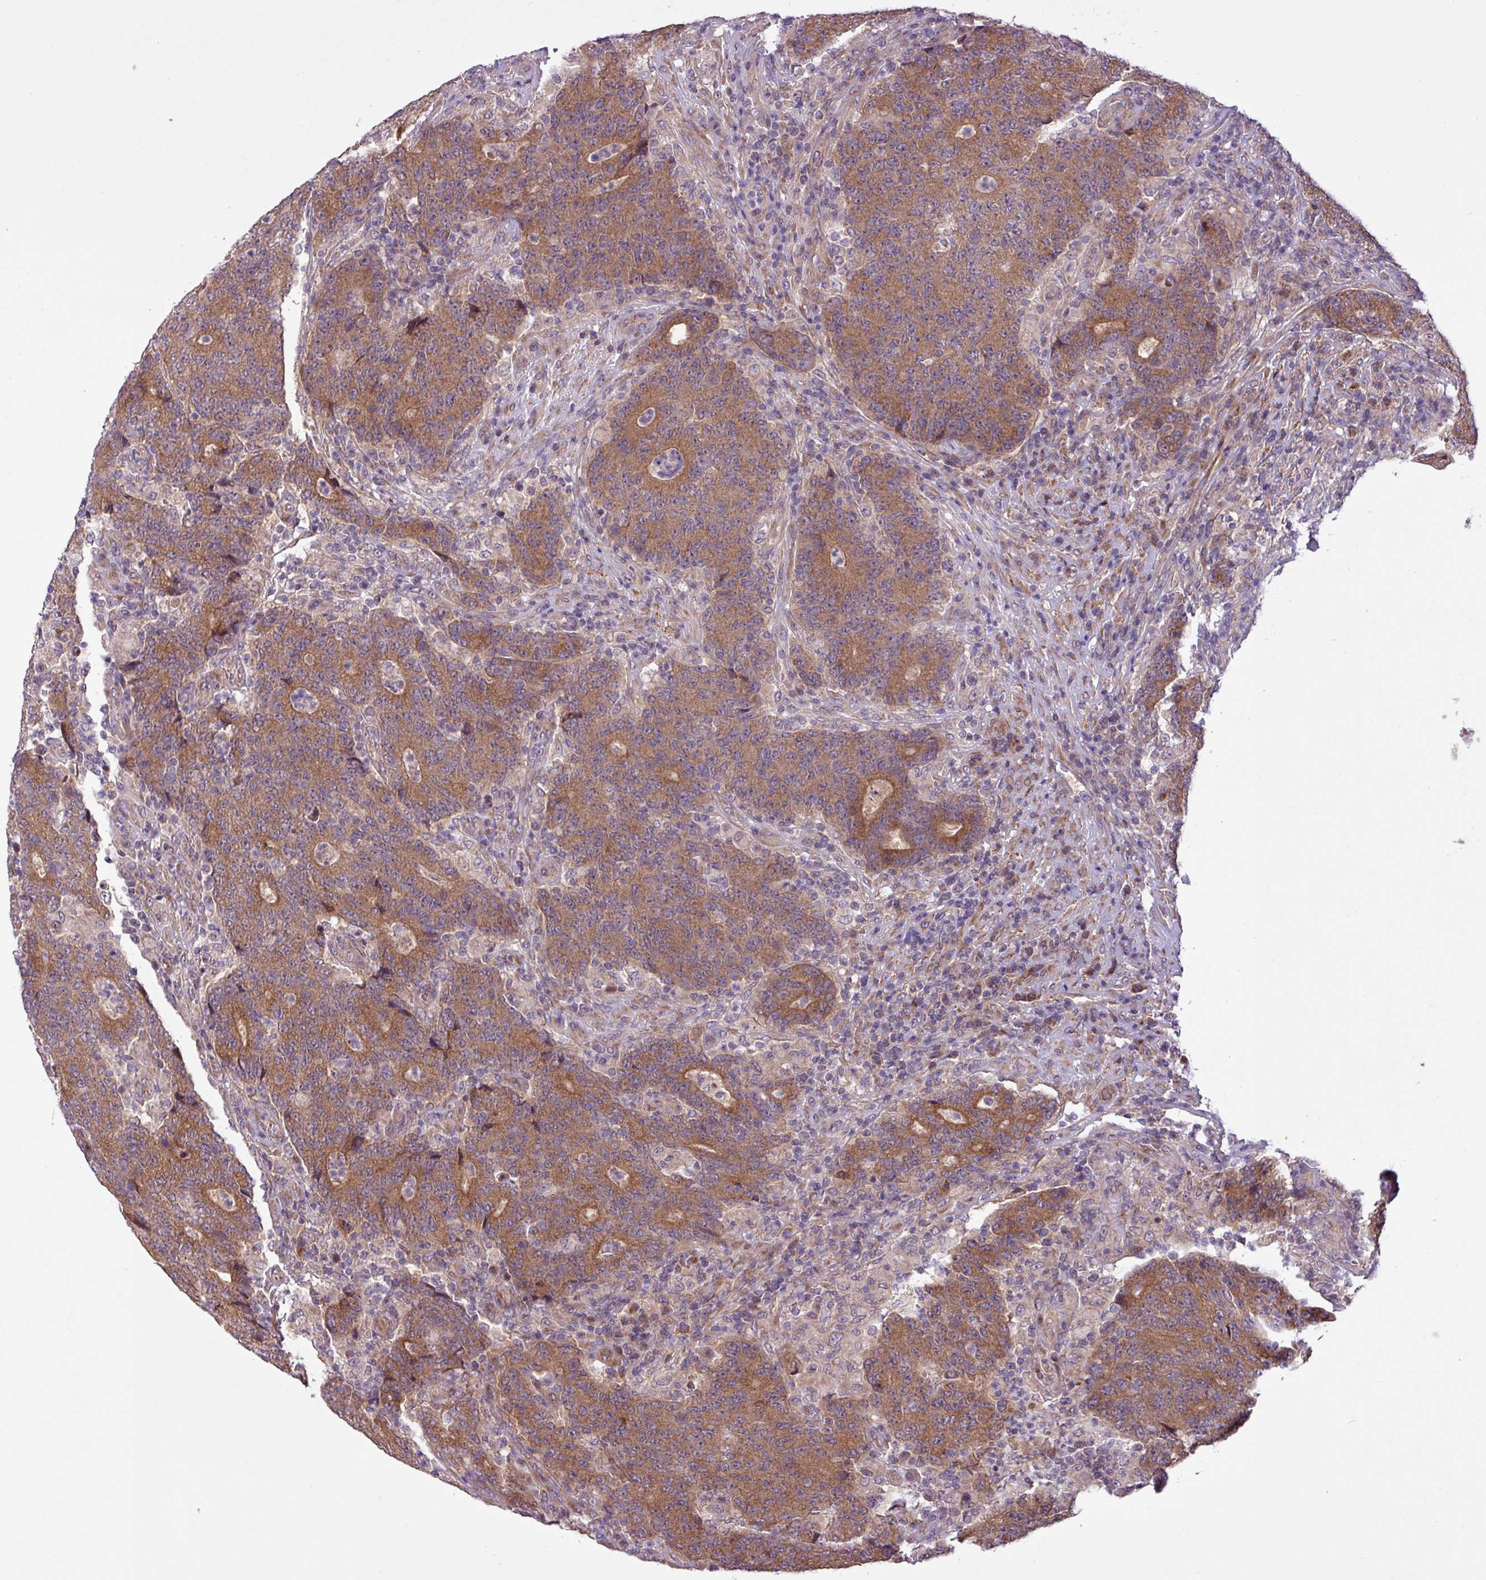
{"staining": {"intensity": "moderate", "quantity": ">75%", "location": "cytoplasmic/membranous"}, "tissue": "colorectal cancer", "cell_type": "Tumor cells", "image_type": "cancer", "snomed": [{"axis": "morphology", "description": "Adenocarcinoma, NOS"}, {"axis": "topography", "description": "Colon"}], "caption": "Moderate cytoplasmic/membranous protein staining is identified in approximately >75% of tumor cells in colorectal adenocarcinoma.", "gene": "TIMM10B", "patient": {"sex": "female", "age": 75}}